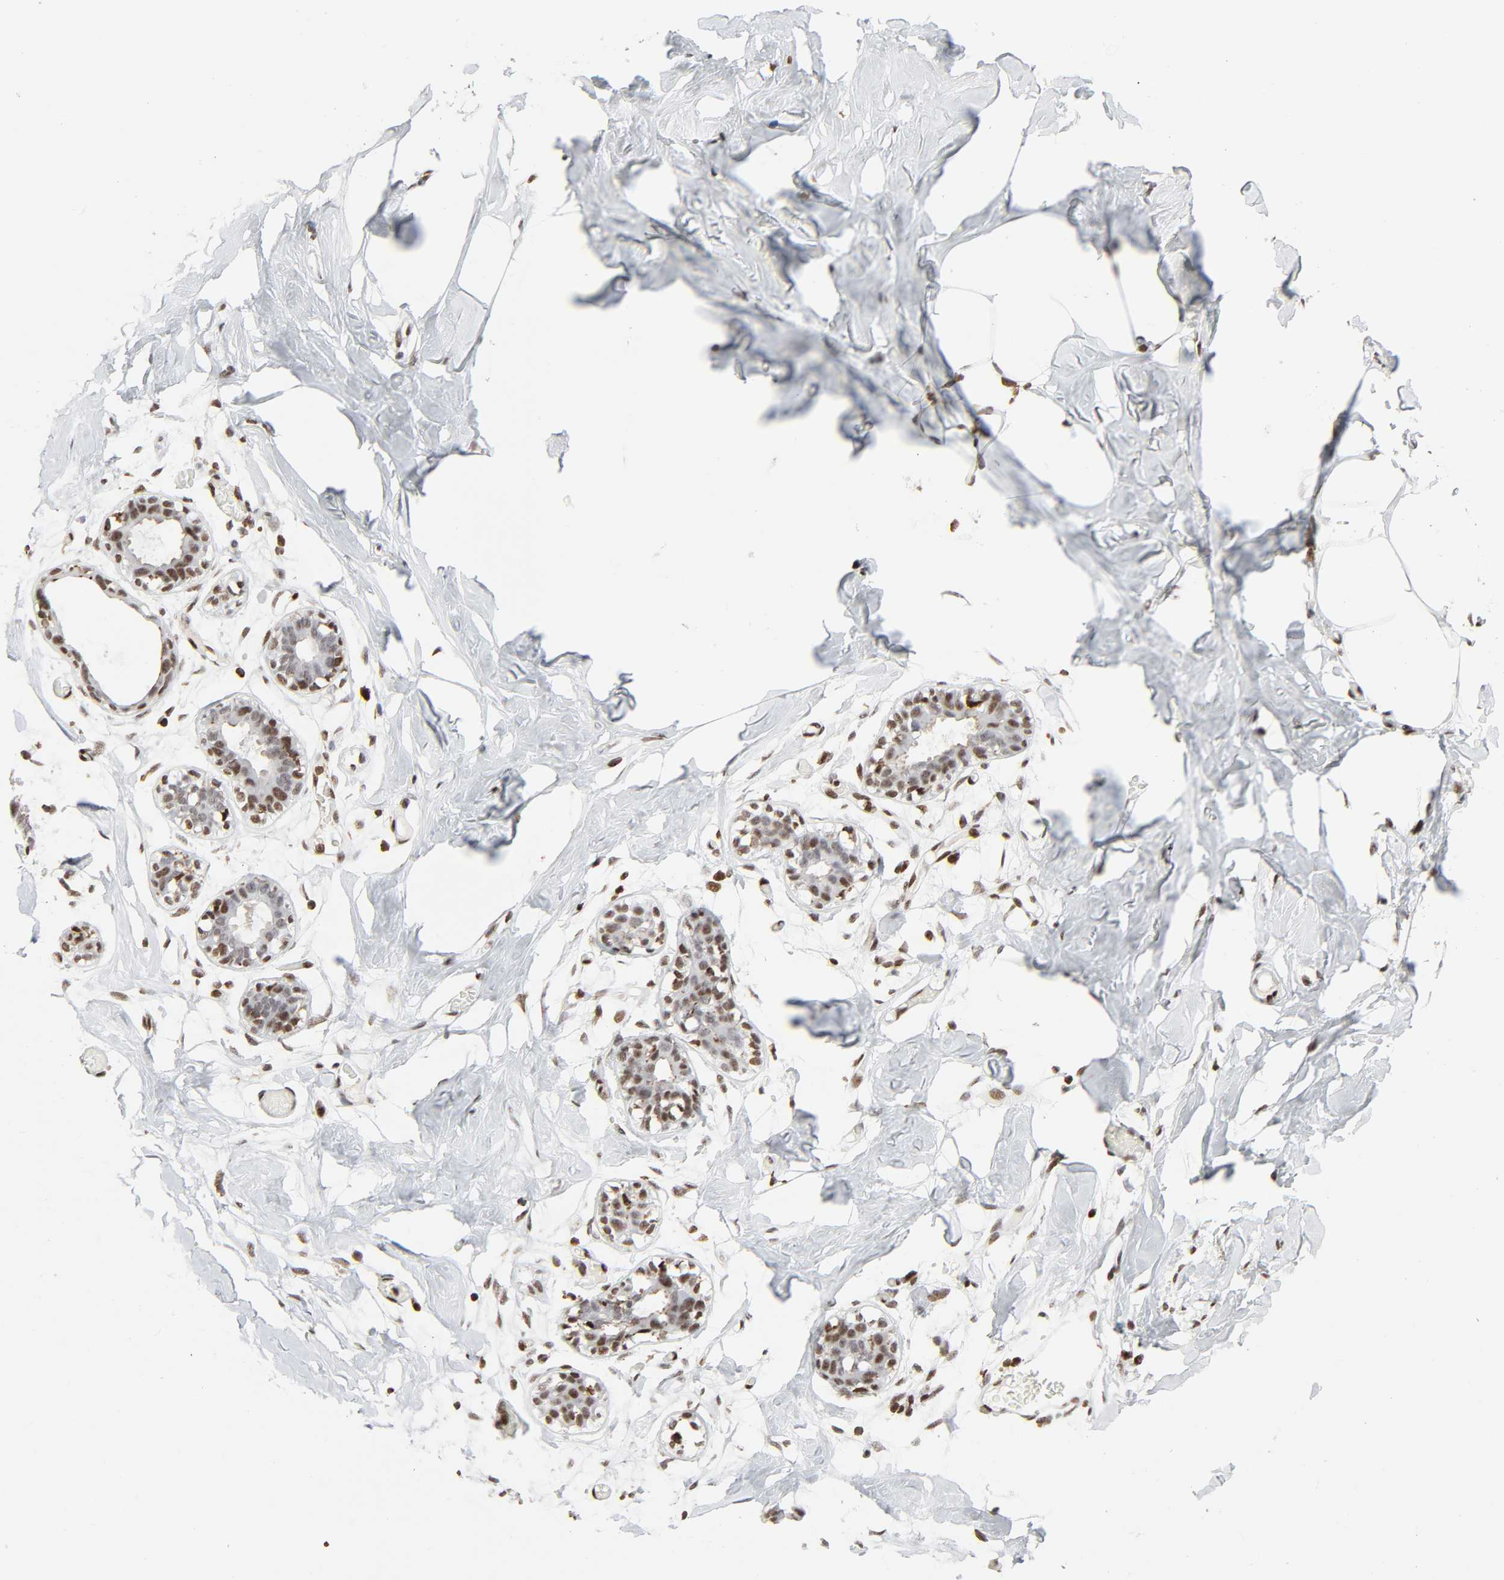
{"staining": {"intensity": "moderate", "quantity": ">75%", "location": "nuclear"}, "tissue": "breast", "cell_type": "Adipocytes", "image_type": "normal", "snomed": [{"axis": "morphology", "description": "Normal tissue, NOS"}, {"axis": "topography", "description": "Breast"}, {"axis": "topography", "description": "Adipose tissue"}], "caption": "High-power microscopy captured an immunohistochemistry micrograph of normal breast, revealing moderate nuclear expression in about >75% of adipocytes.", "gene": "WAS", "patient": {"sex": "female", "age": 25}}